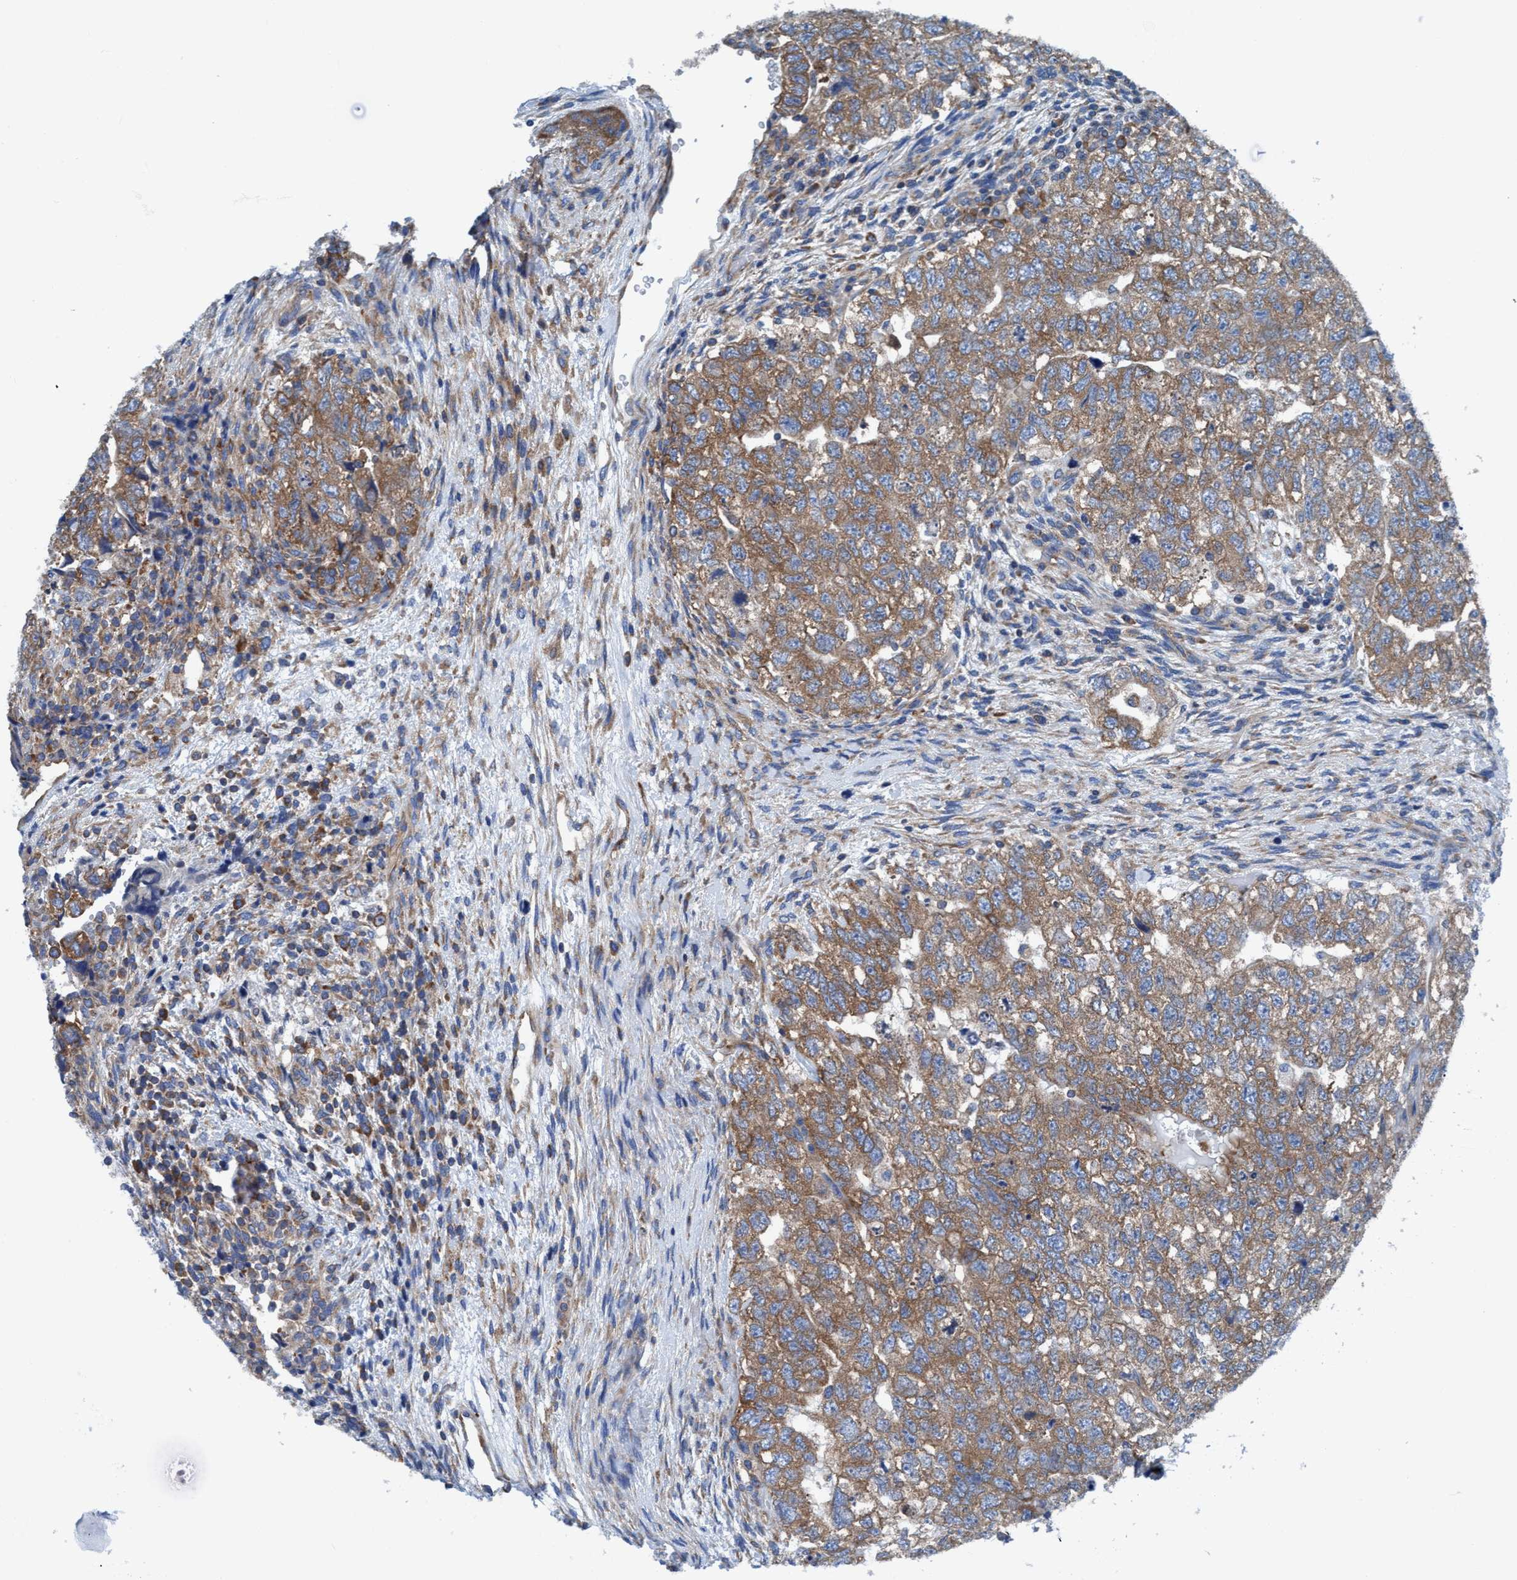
{"staining": {"intensity": "moderate", "quantity": ">75%", "location": "cytoplasmic/membranous"}, "tissue": "testis cancer", "cell_type": "Tumor cells", "image_type": "cancer", "snomed": [{"axis": "morphology", "description": "Carcinoma, Embryonal, NOS"}, {"axis": "topography", "description": "Testis"}], "caption": "Human testis cancer (embryonal carcinoma) stained with a protein marker displays moderate staining in tumor cells.", "gene": "NMT1", "patient": {"sex": "male", "age": 36}}